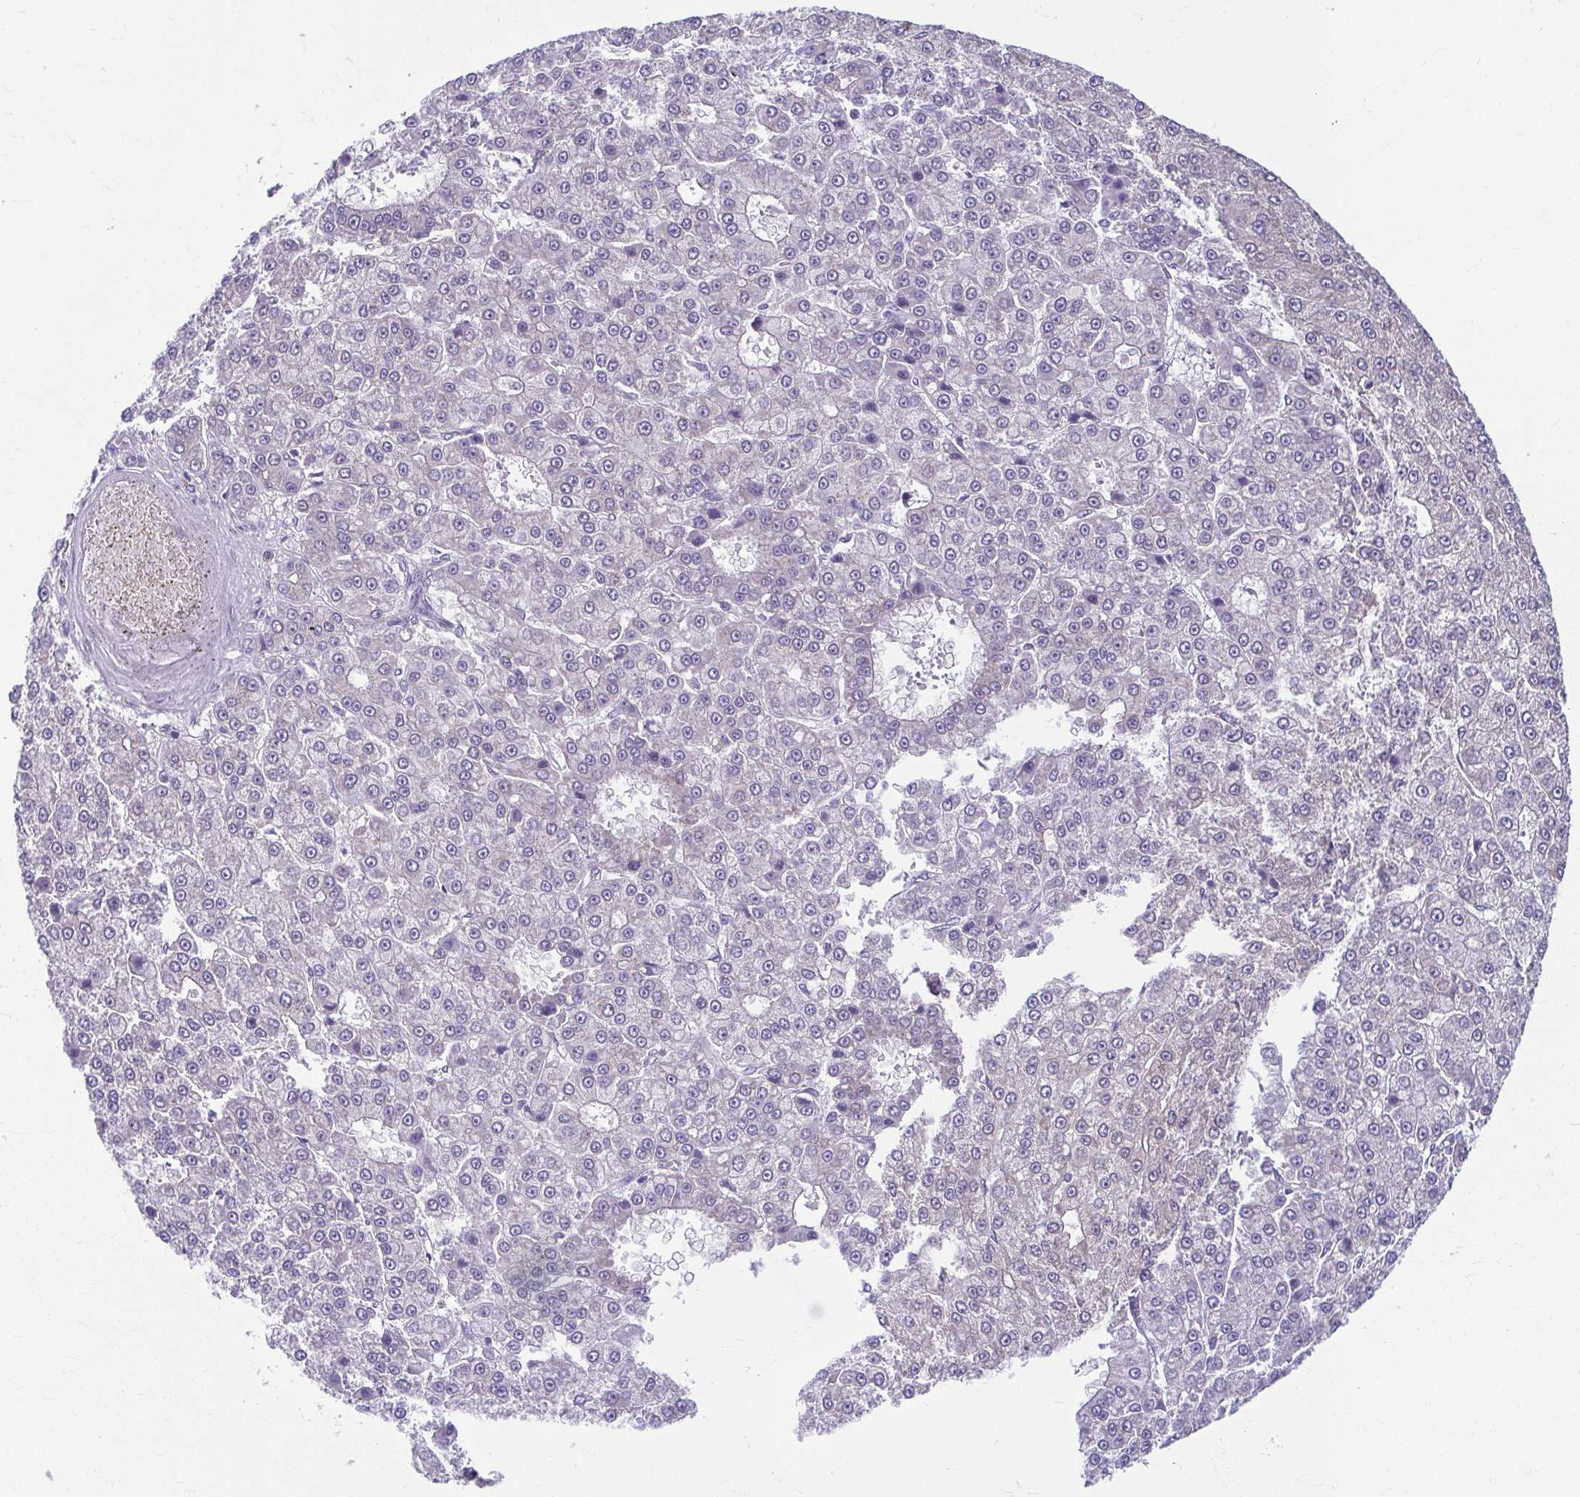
{"staining": {"intensity": "negative", "quantity": "none", "location": "none"}, "tissue": "liver cancer", "cell_type": "Tumor cells", "image_type": "cancer", "snomed": [{"axis": "morphology", "description": "Carcinoma, Hepatocellular, NOS"}, {"axis": "topography", "description": "Liver"}], "caption": "Micrograph shows no significant protein staining in tumor cells of liver hepatocellular carcinoma.", "gene": "TMEM108", "patient": {"sex": "male", "age": 70}}